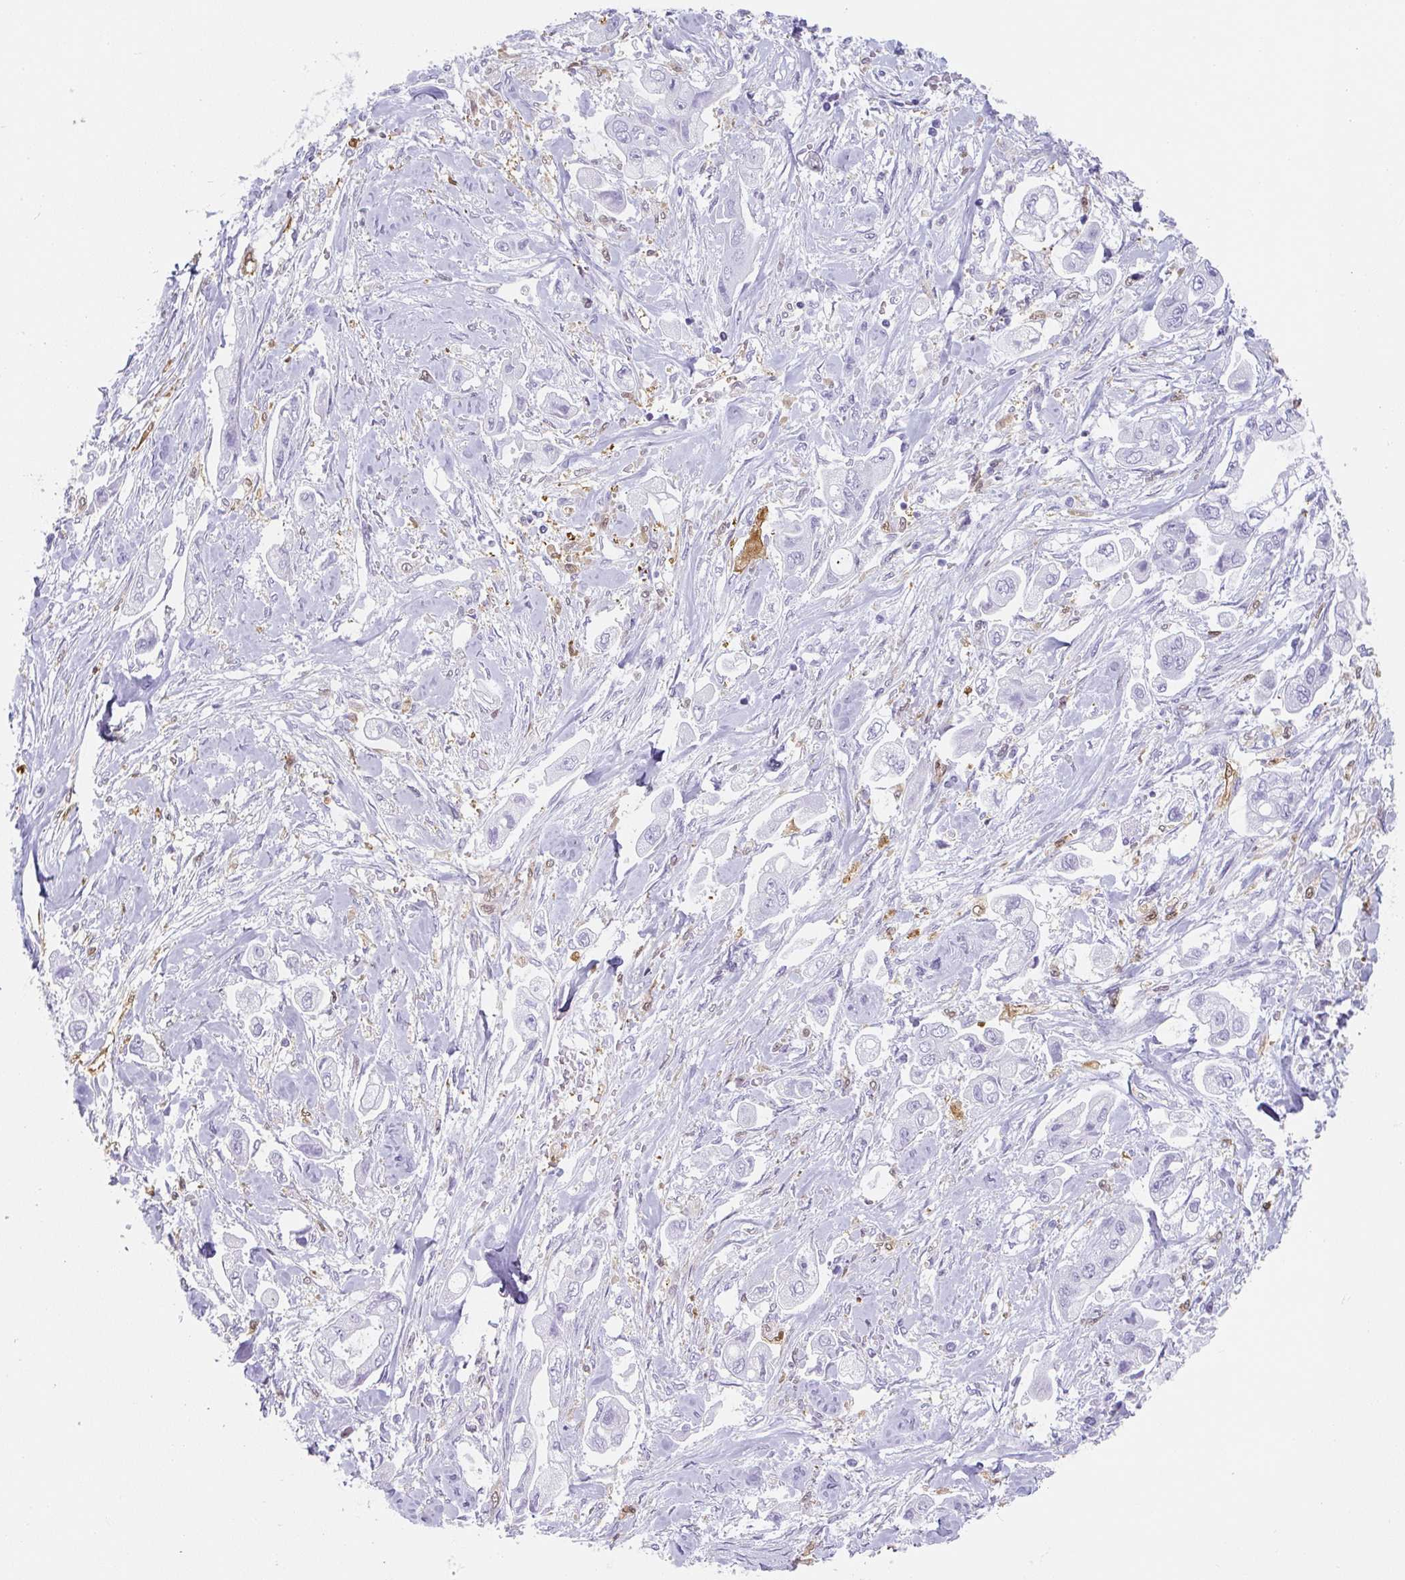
{"staining": {"intensity": "negative", "quantity": "none", "location": "none"}, "tissue": "stomach cancer", "cell_type": "Tumor cells", "image_type": "cancer", "snomed": [{"axis": "morphology", "description": "Adenocarcinoma, NOS"}, {"axis": "topography", "description": "Stomach"}], "caption": "Photomicrograph shows no protein expression in tumor cells of adenocarcinoma (stomach) tissue.", "gene": "HK3", "patient": {"sex": "male", "age": 62}}